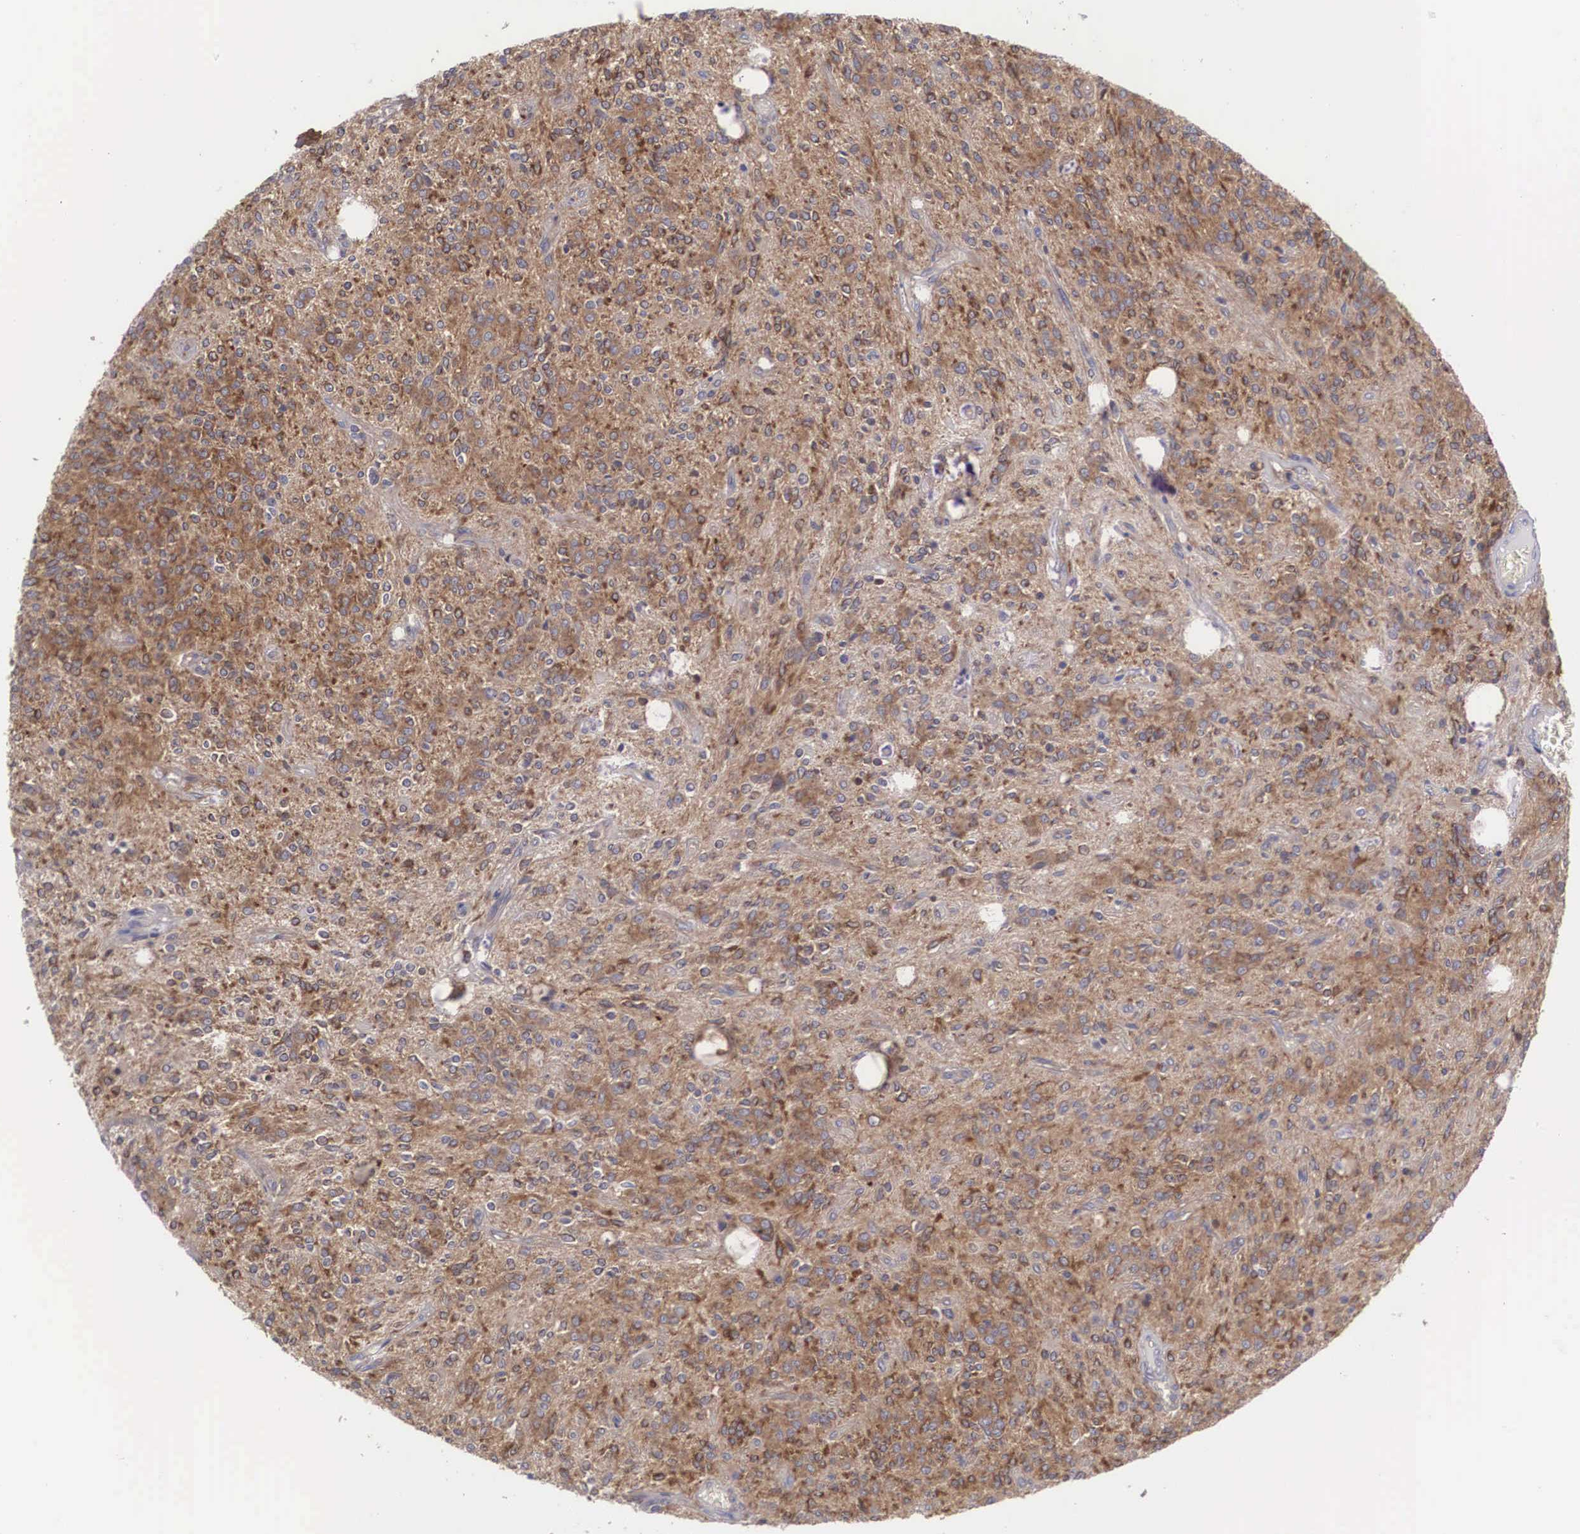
{"staining": {"intensity": "moderate", "quantity": ">75%", "location": "cytoplasmic/membranous"}, "tissue": "glioma", "cell_type": "Tumor cells", "image_type": "cancer", "snomed": [{"axis": "morphology", "description": "Glioma, malignant, Low grade"}, {"axis": "topography", "description": "Brain"}], "caption": "Glioma stained for a protein (brown) displays moderate cytoplasmic/membranous positive expression in approximately >75% of tumor cells.", "gene": "GRIPAP1", "patient": {"sex": "female", "age": 15}}